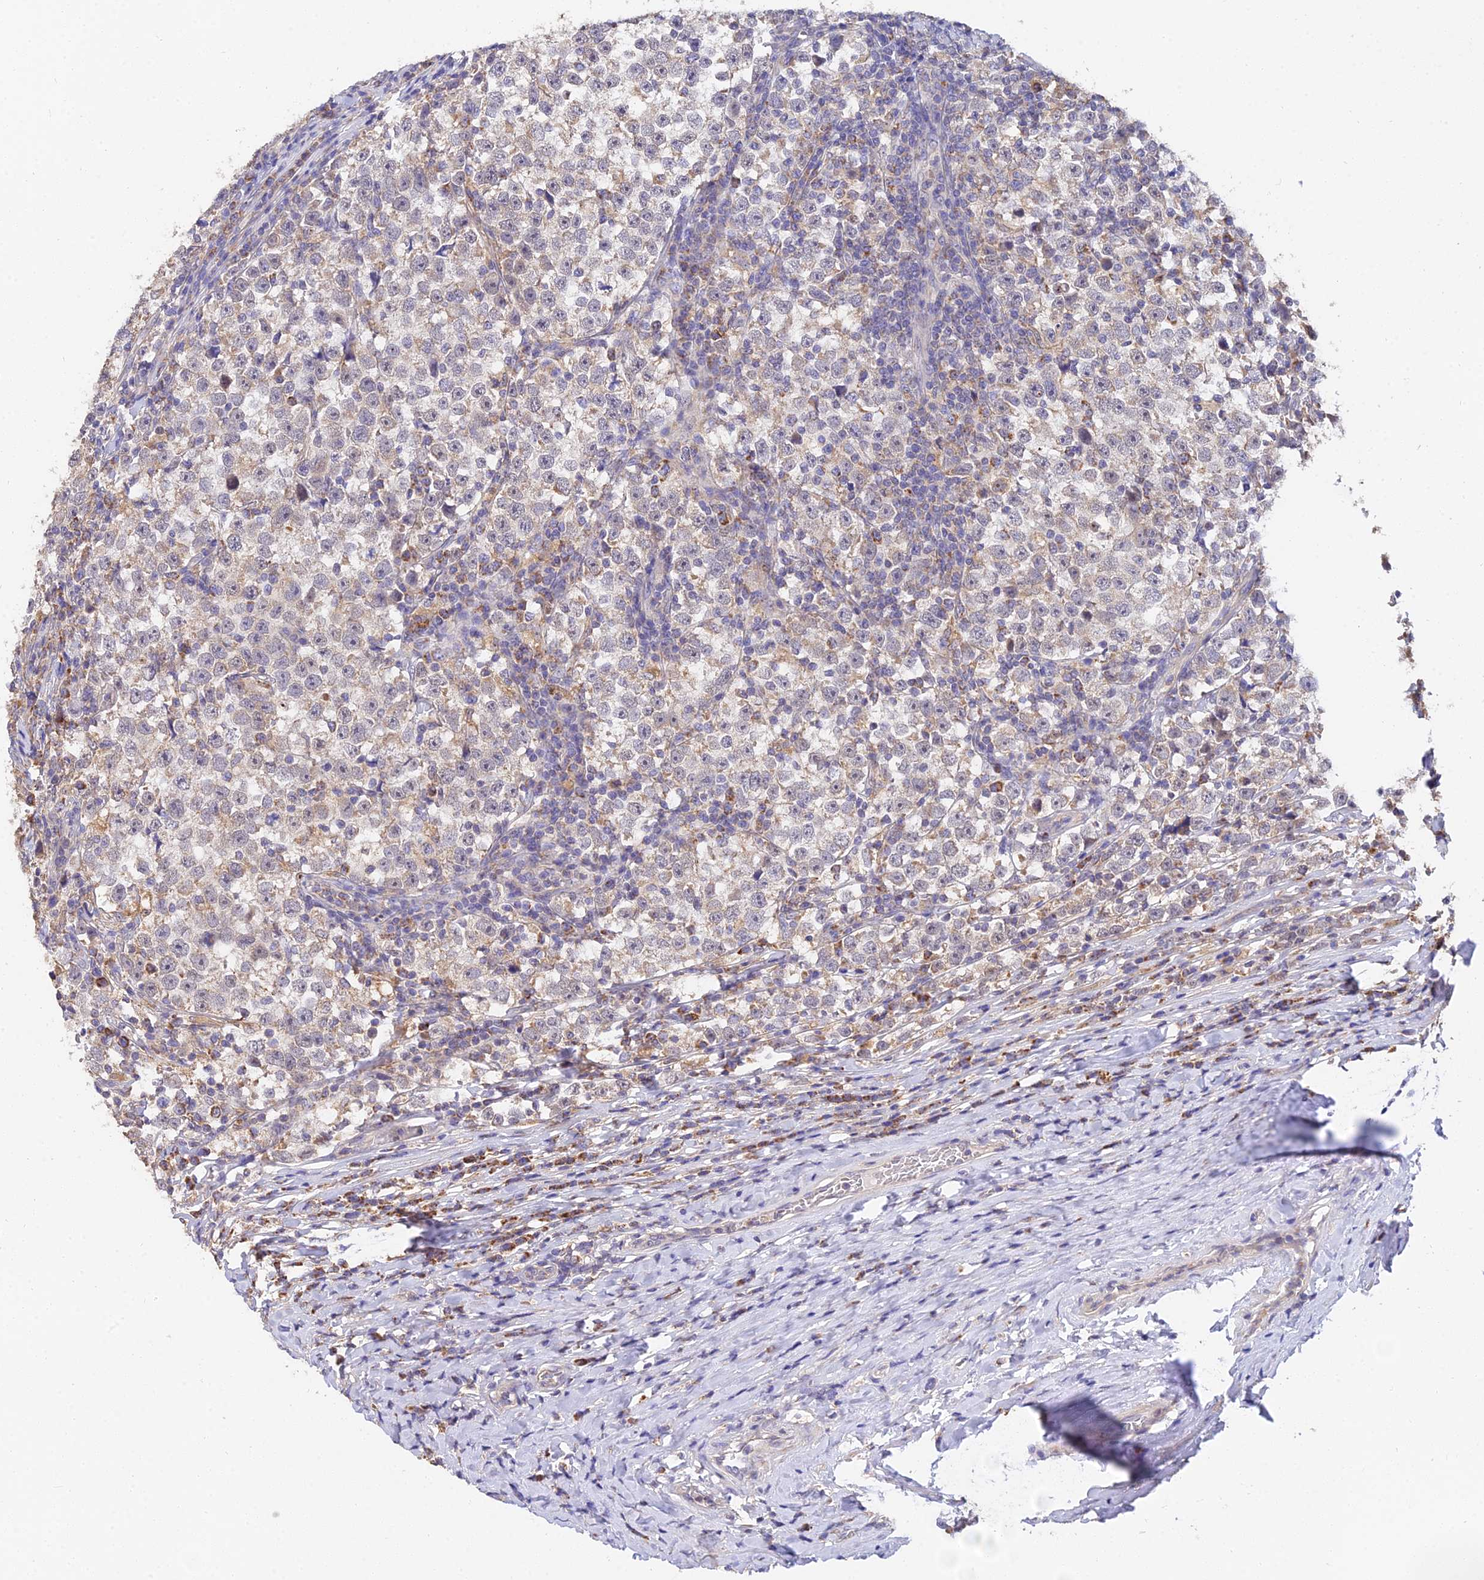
{"staining": {"intensity": "weak", "quantity": "25%-75%", "location": "cytoplasmic/membranous"}, "tissue": "testis cancer", "cell_type": "Tumor cells", "image_type": "cancer", "snomed": [{"axis": "morphology", "description": "Normal tissue, NOS"}, {"axis": "morphology", "description": "Seminoma, NOS"}, {"axis": "topography", "description": "Testis"}], "caption": "Testis cancer stained with a brown dye shows weak cytoplasmic/membranous positive positivity in approximately 25%-75% of tumor cells.", "gene": "ARL8B", "patient": {"sex": "male", "age": 43}}